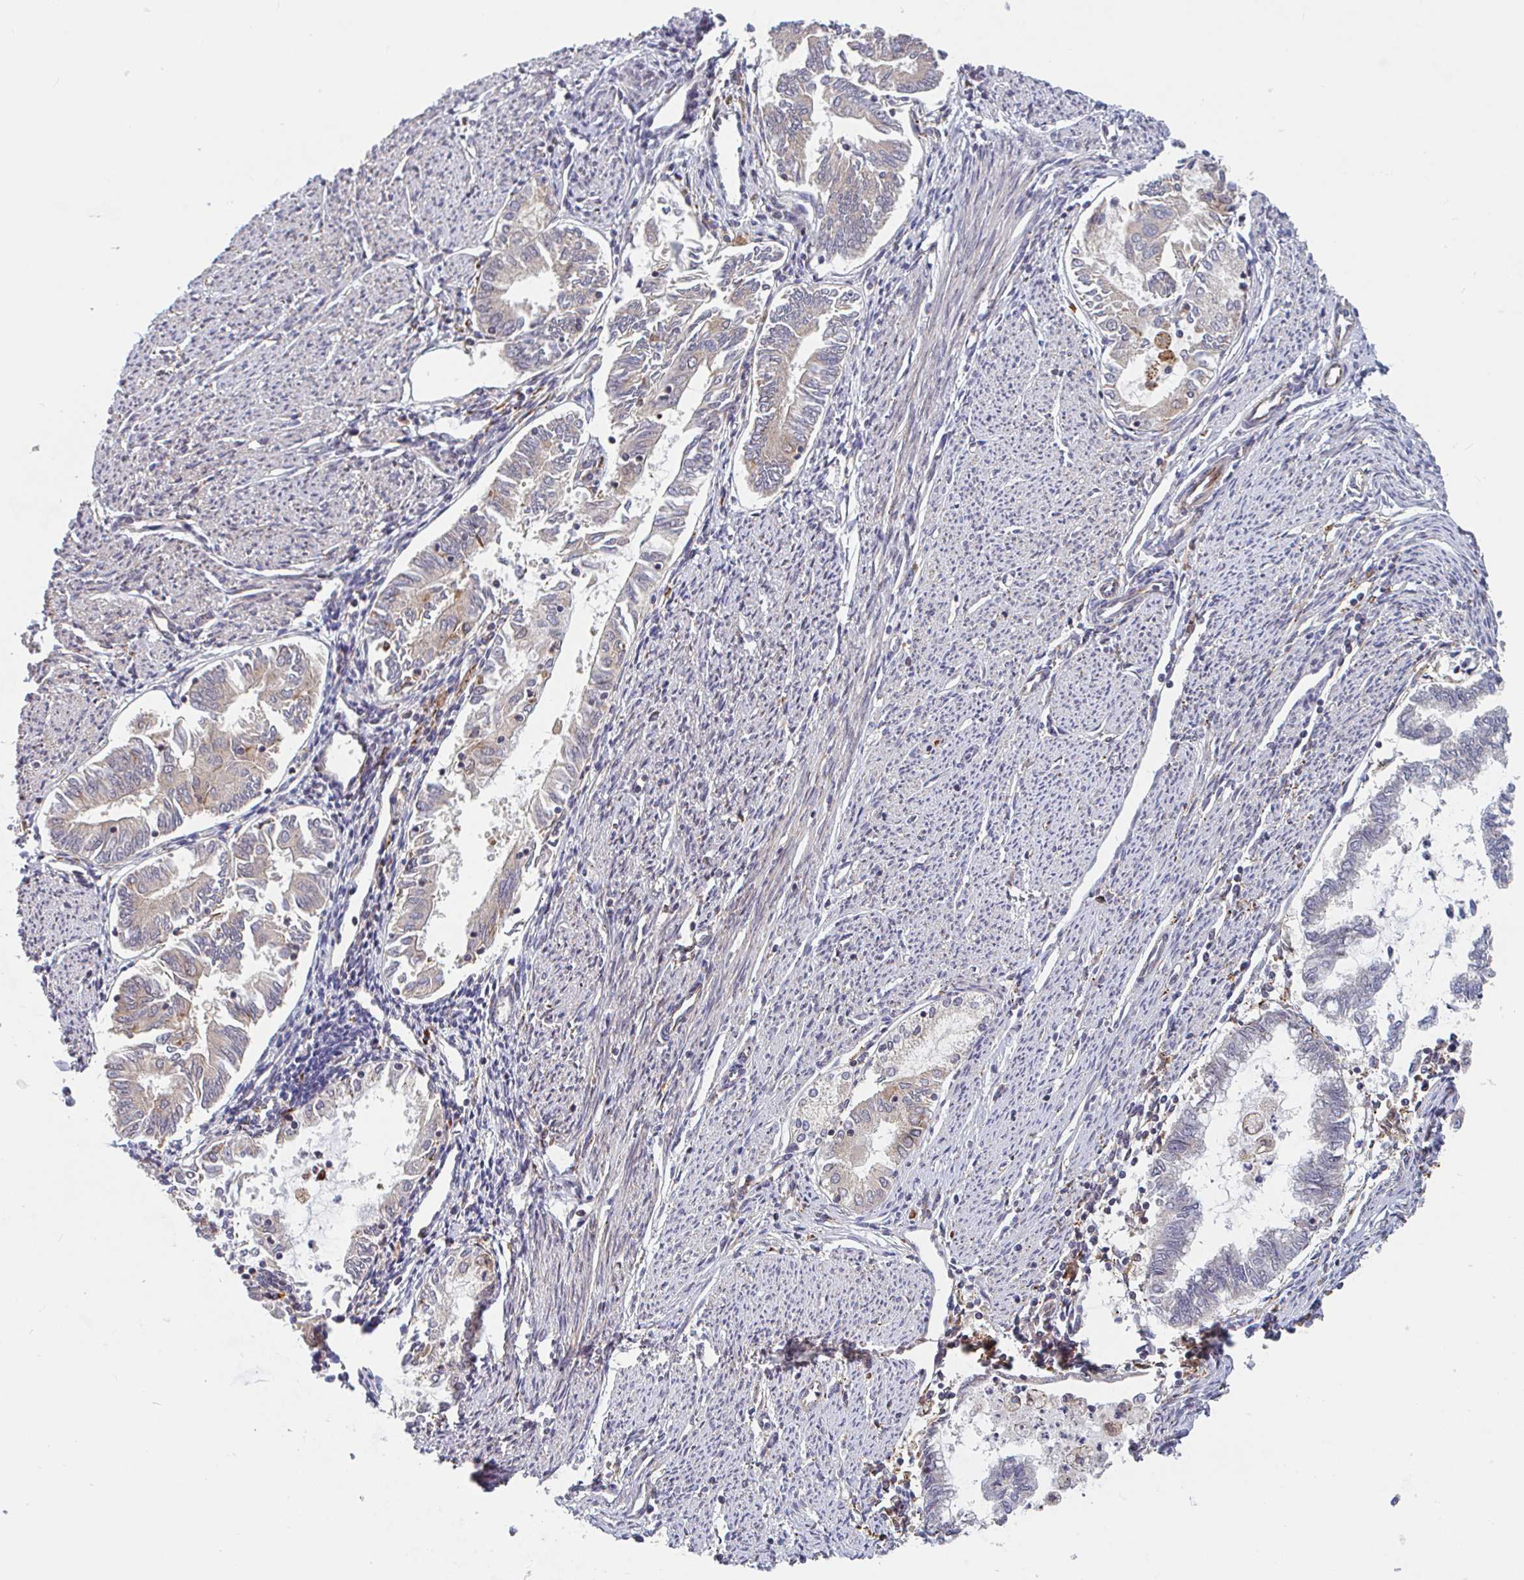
{"staining": {"intensity": "weak", "quantity": "<25%", "location": "cytoplasmic/membranous"}, "tissue": "endometrial cancer", "cell_type": "Tumor cells", "image_type": "cancer", "snomed": [{"axis": "morphology", "description": "Adenocarcinoma, NOS"}, {"axis": "topography", "description": "Endometrium"}], "caption": "The histopathology image demonstrates no significant positivity in tumor cells of endometrial adenocarcinoma.", "gene": "NUB1", "patient": {"sex": "female", "age": 79}}